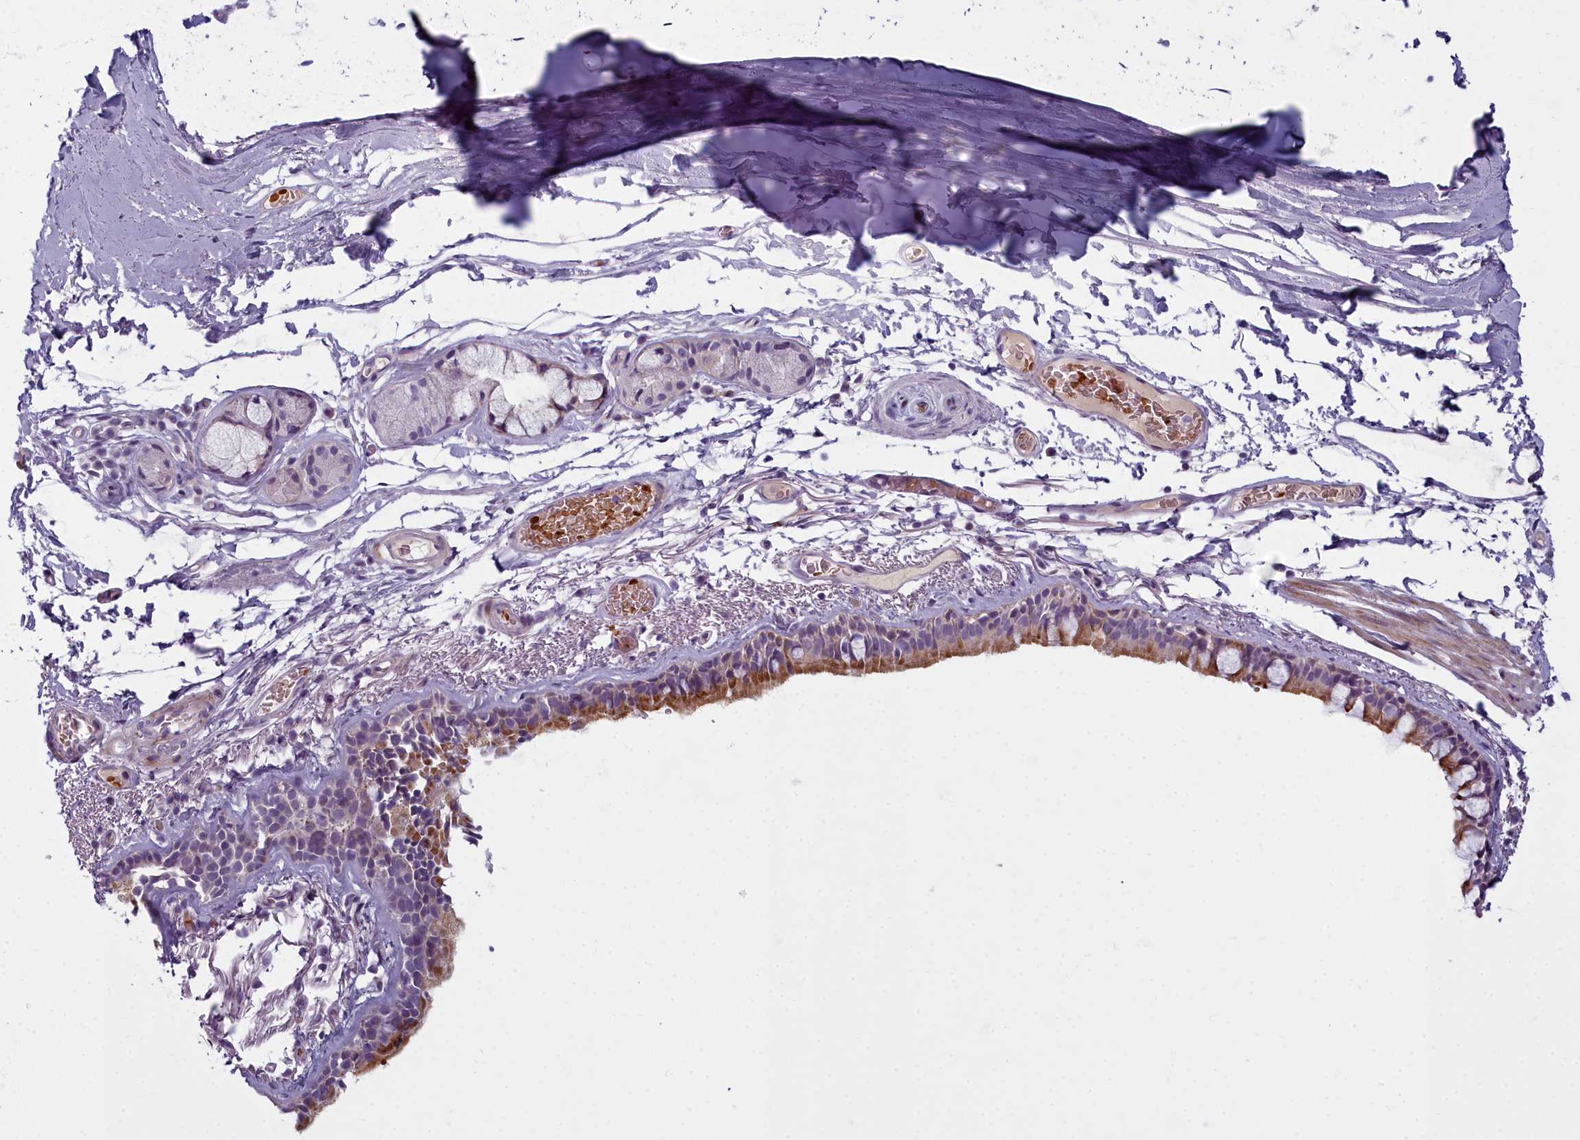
{"staining": {"intensity": "strong", "quantity": "25%-75%", "location": "cytoplasmic/membranous"}, "tissue": "bronchus", "cell_type": "Respiratory epithelial cells", "image_type": "normal", "snomed": [{"axis": "morphology", "description": "Normal tissue, NOS"}, {"axis": "topography", "description": "Cartilage tissue"}], "caption": "Strong cytoplasmic/membranous positivity for a protein is identified in approximately 25%-75% of respiratory epithelial cells of benign bronchus using IHC.", "gene": "ARL15", "patient": {"sex": "male", "age": 63}}